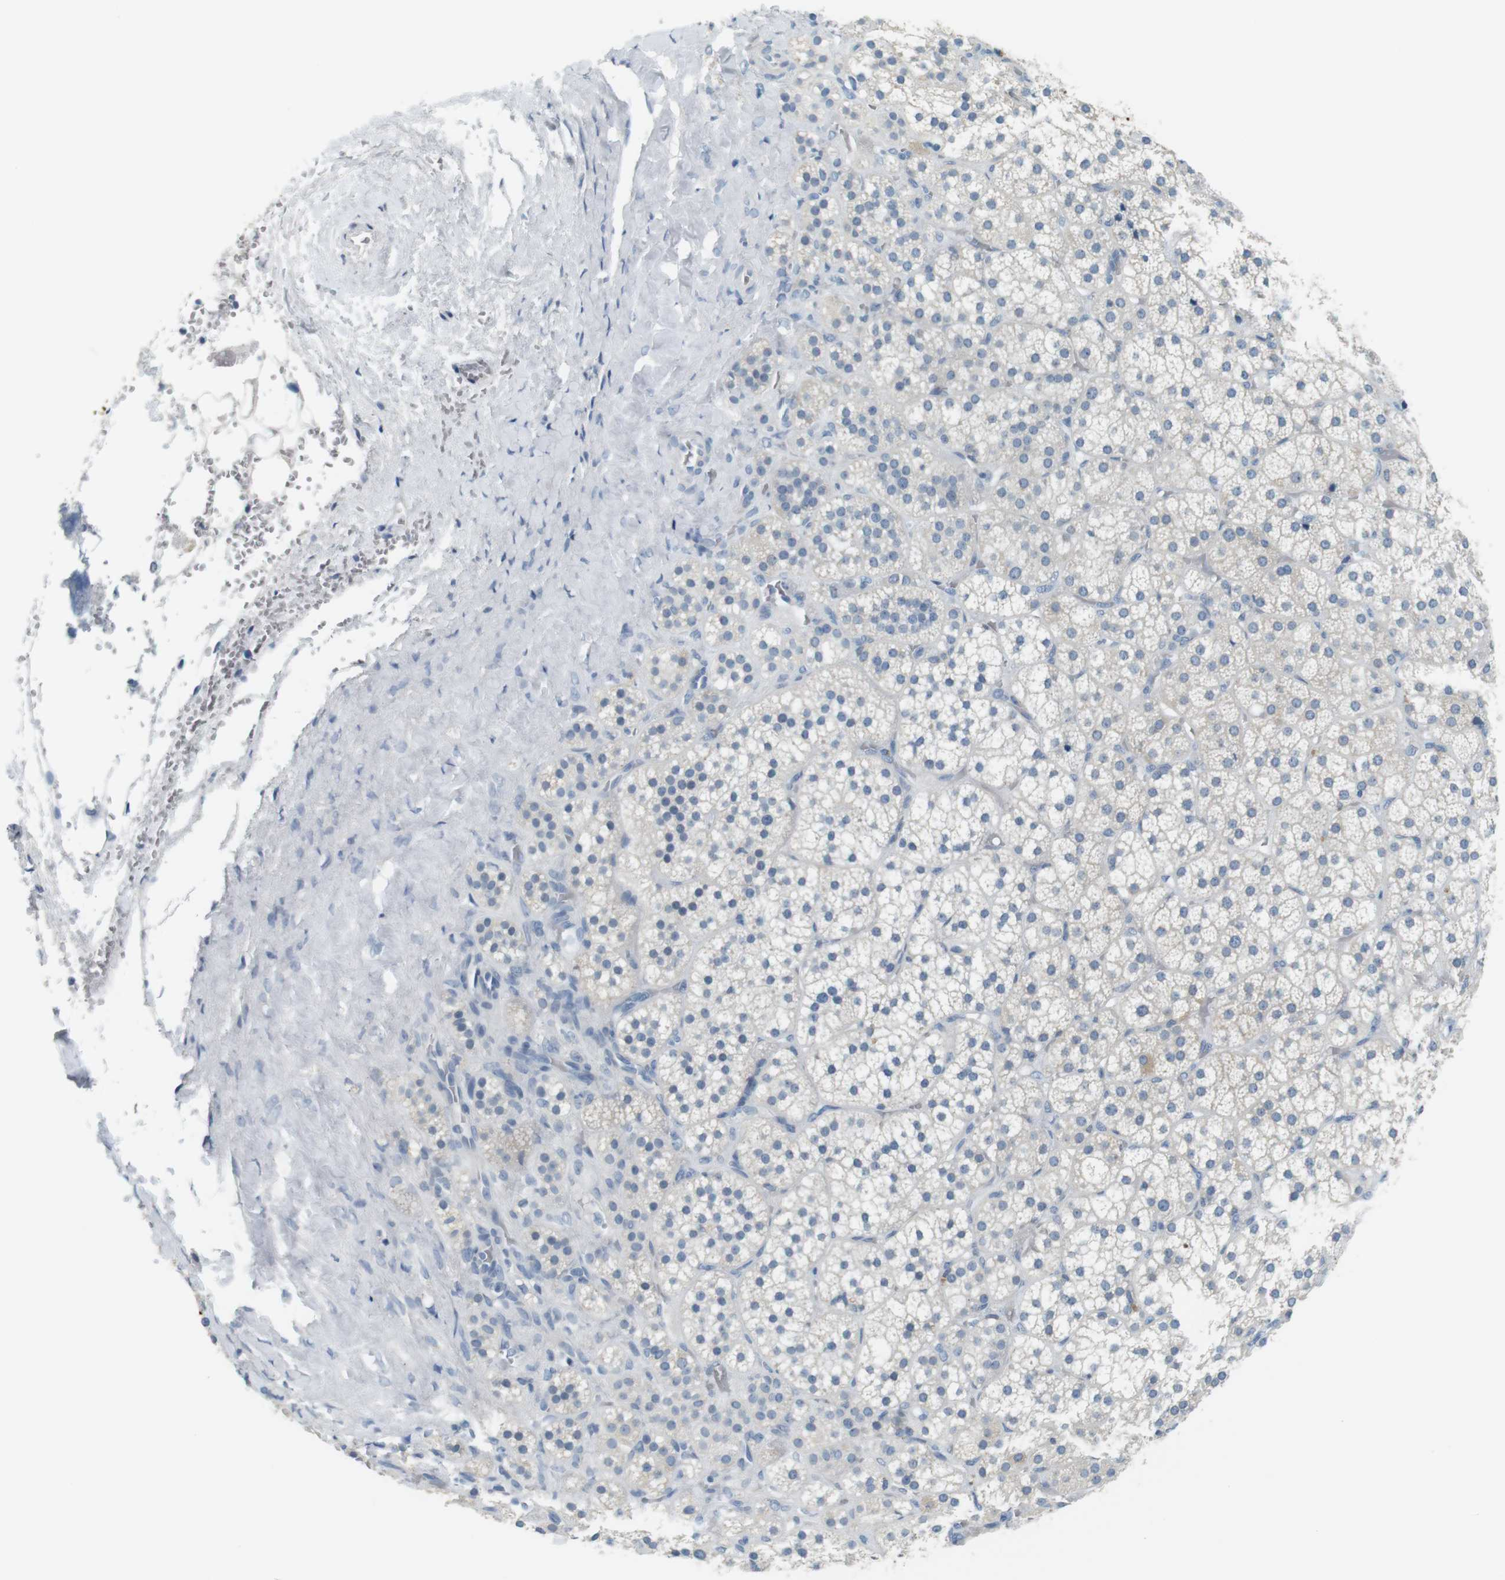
{"staining": {"intensity": "weak", "quantity": "25%-75%", "location": "cytoplasmic/membranous"}, "tissue": "adrenal gland", "cell_type": "Glandular cells", "image_type": "normal", "snomed": [{"axis": "morphology", "description": "Normal tissue, NOS"}, {"axis": "topography", "description": "Adrenal gland"}], "caption": "Immunohistochemistry (IHC) image of normal human adrenal gland stained for a protein (brown), which exhibits low levels of weak cytoplasmic/membranous positivity in approximately 25%-75% of glandular cells.", "gene": "MUC5B", "patient": {"sex": "female", "age": 71}}